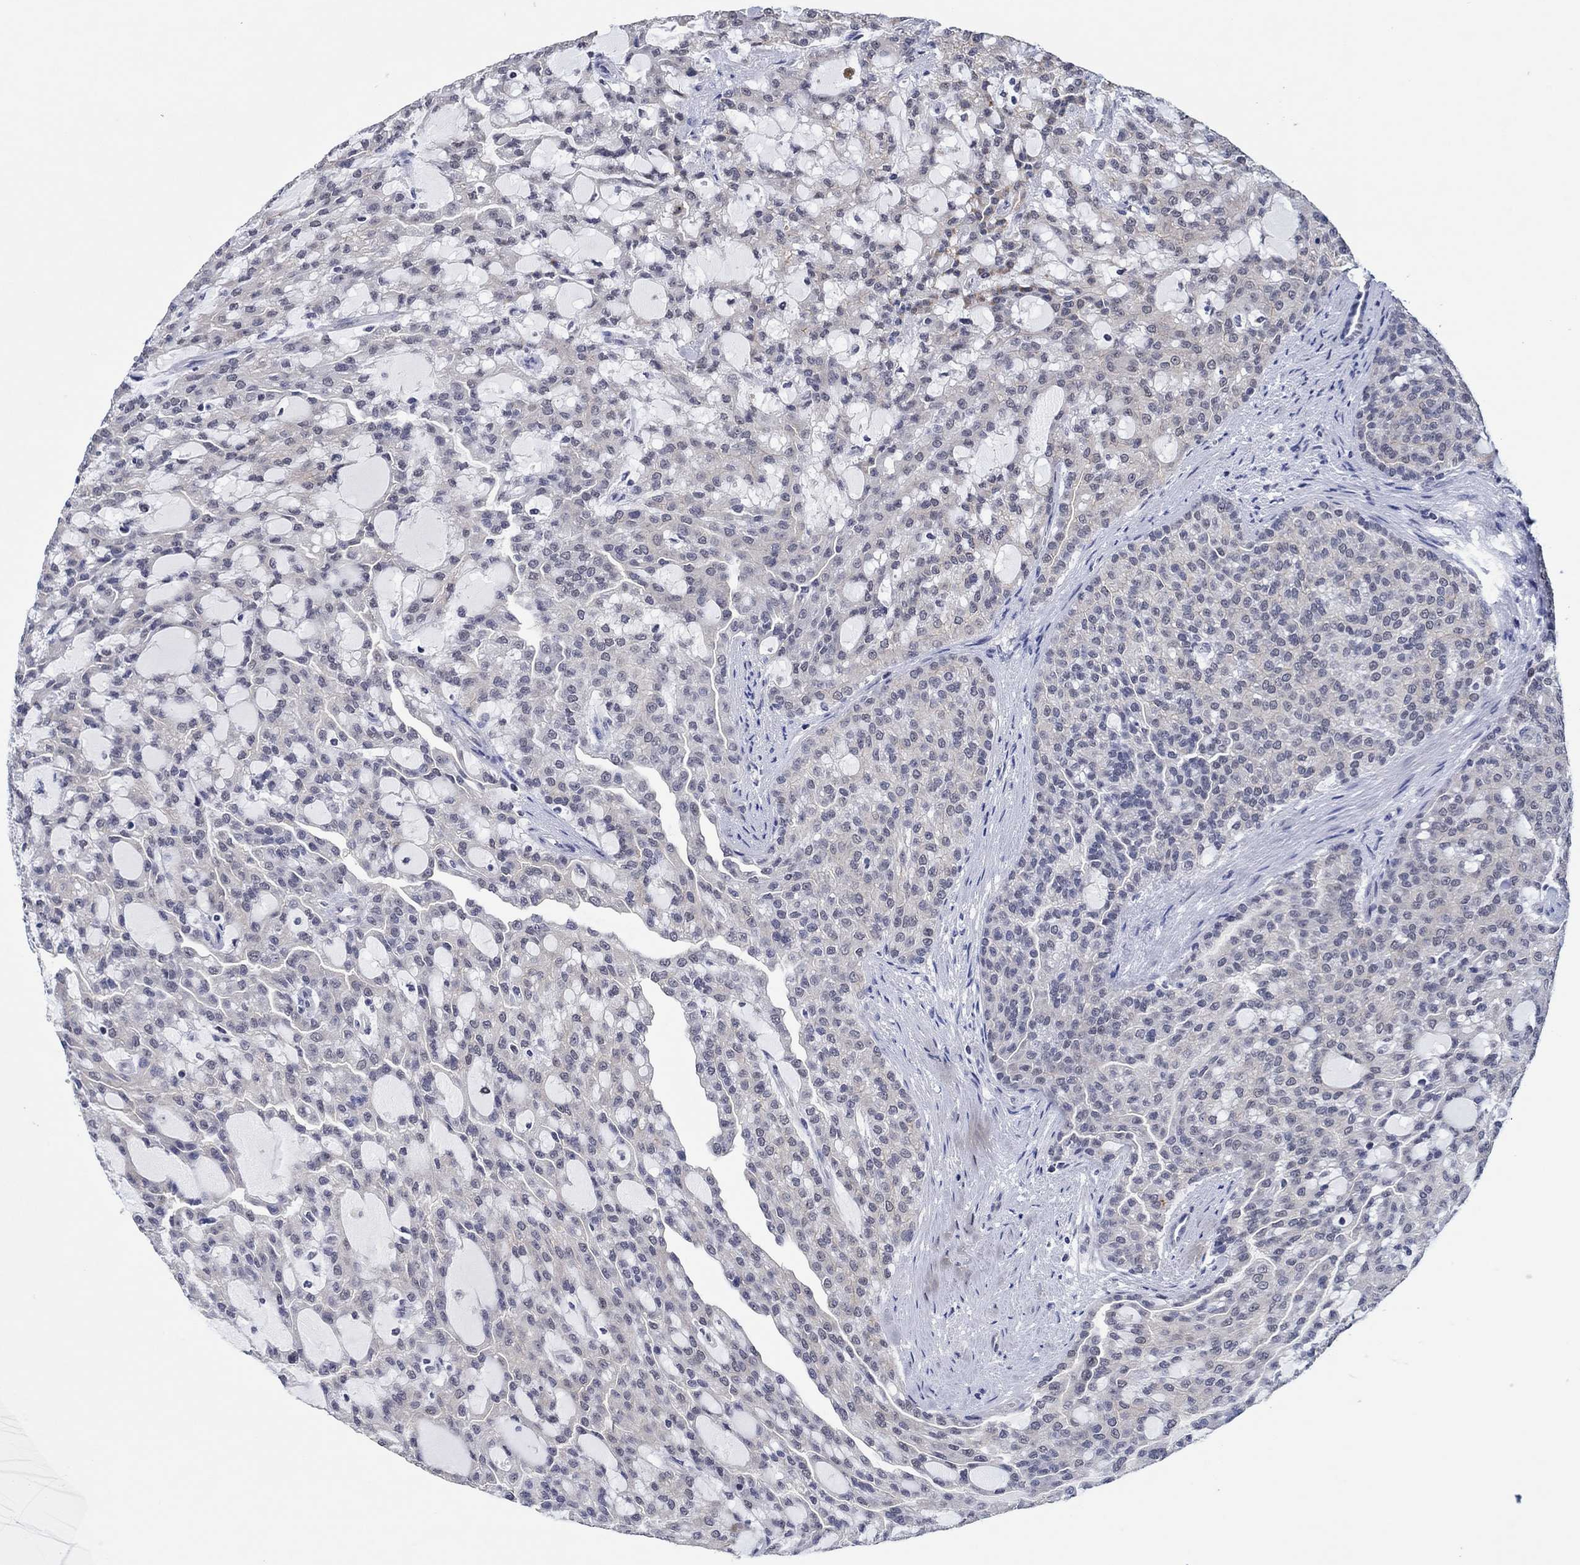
{"staining": {"intensity": "negative", "quantity": "none", "location": "none"}, "tissue": "renal cancer", "cell_type": "Tumor cells", "image_type": "cancer", "snomed": [{"axis": "morphology", "description": "Adenocarcinoma, NOS"}, {"axis": "topography", "description": "Kidney"}], "caption": "Immunohistochemistry (IHC) micrograph of neoplastic tissue: renal cancer (adenocarcinoma) stained with DAB (3,3'-diaminobenzidine) shows no significant protein staining in tumor cells.", "gene": "PRRT3", "patient": {"sex": "male", "age": 63}}